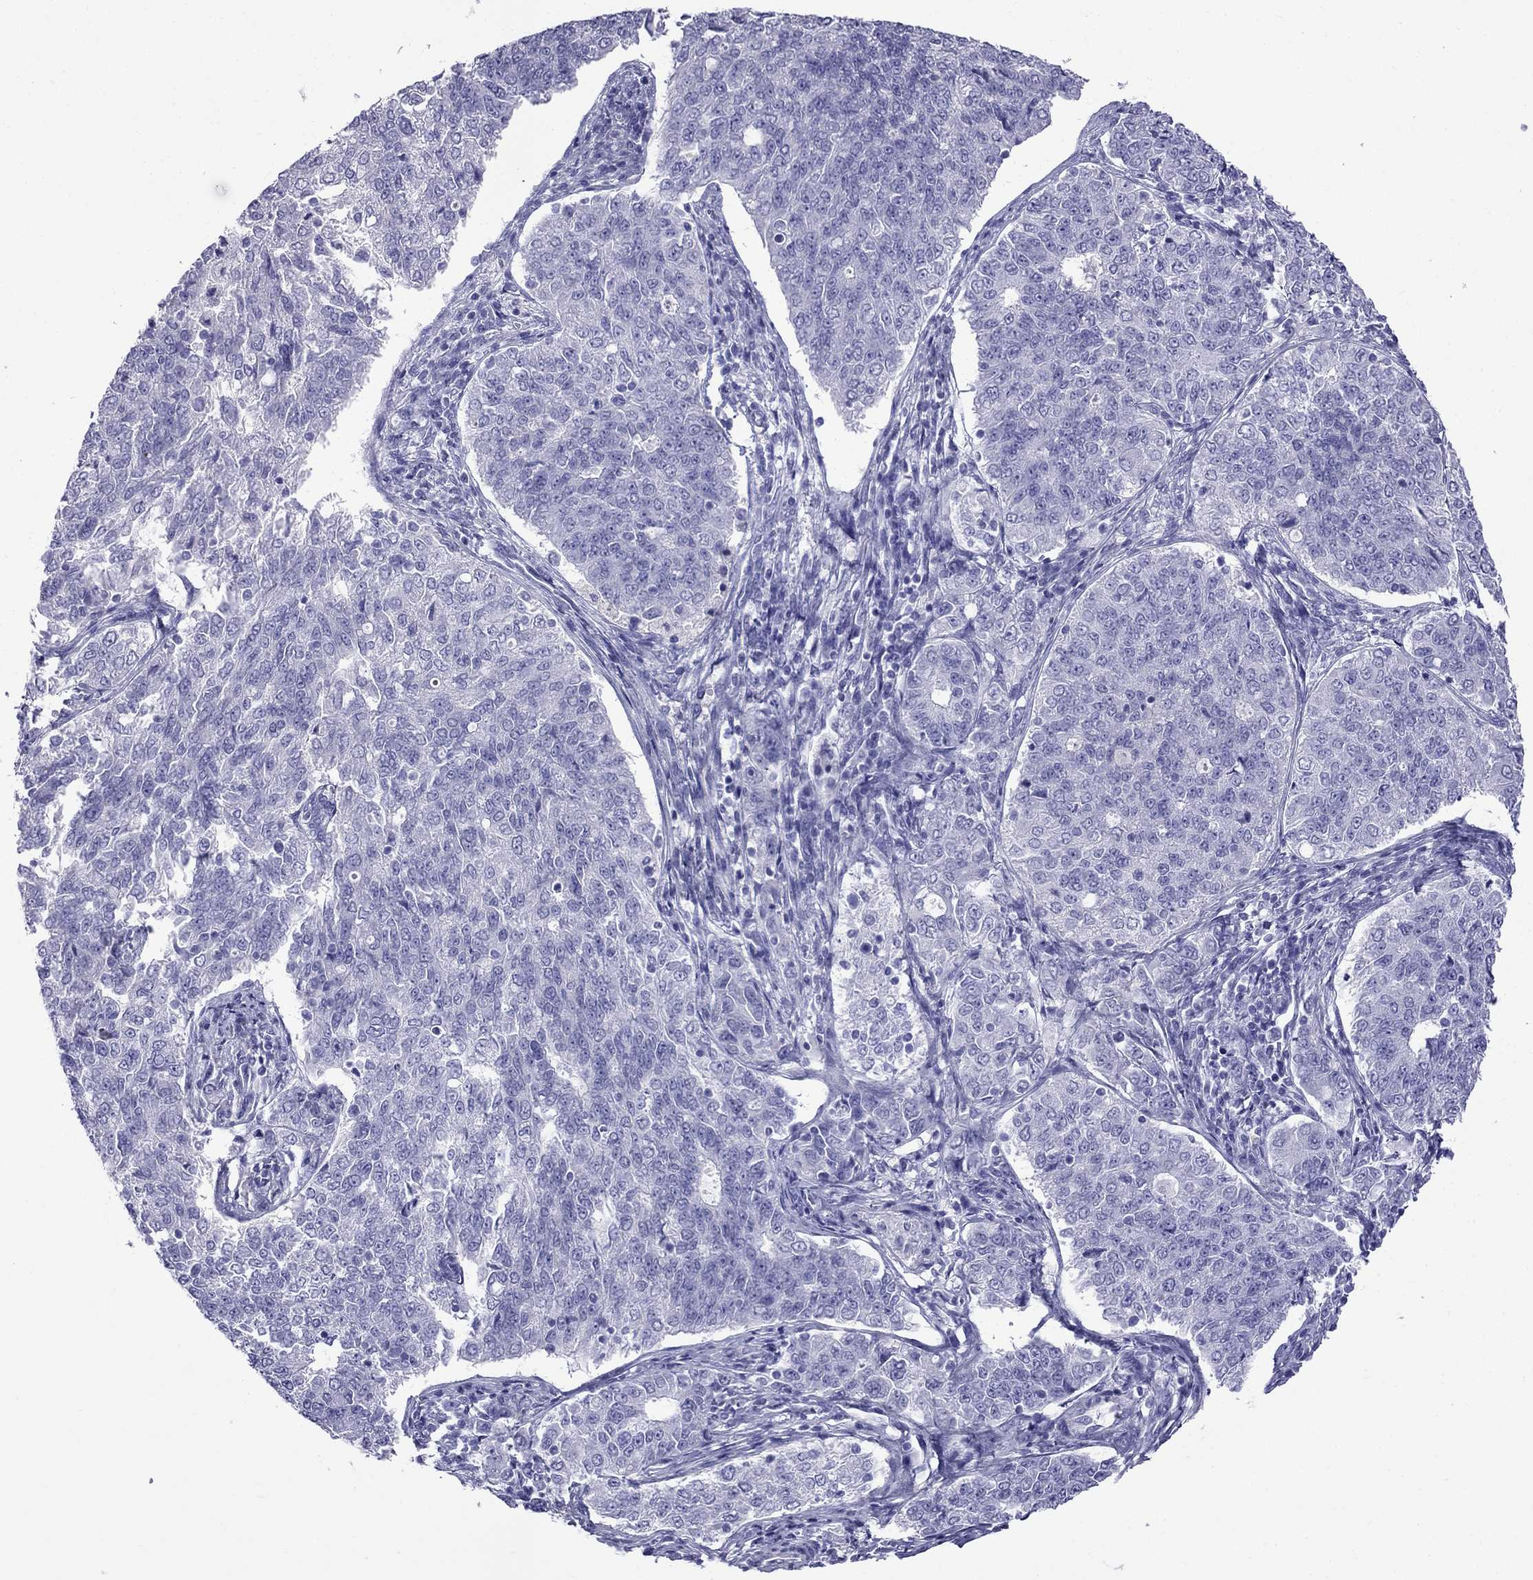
{"staining": {"intensity": "negative", "quantity": "none", "location": "none"}, "tissue": "endometrial cancer", "cell_type": "Tumor cells", "image_type": "cancer", "snomed": [{"axis": "morphology", "description": "Adenocarcinoma, NOS"}, {"axis": "topography", "description": "Endometrium"}], "caption": "A histopathology image of adenocarcinoma (endometrial) stained for a protein reveals no brown staining in tumor cells.", "gene": "ARR3", "patient": {"sex": "female", "age": 43}}